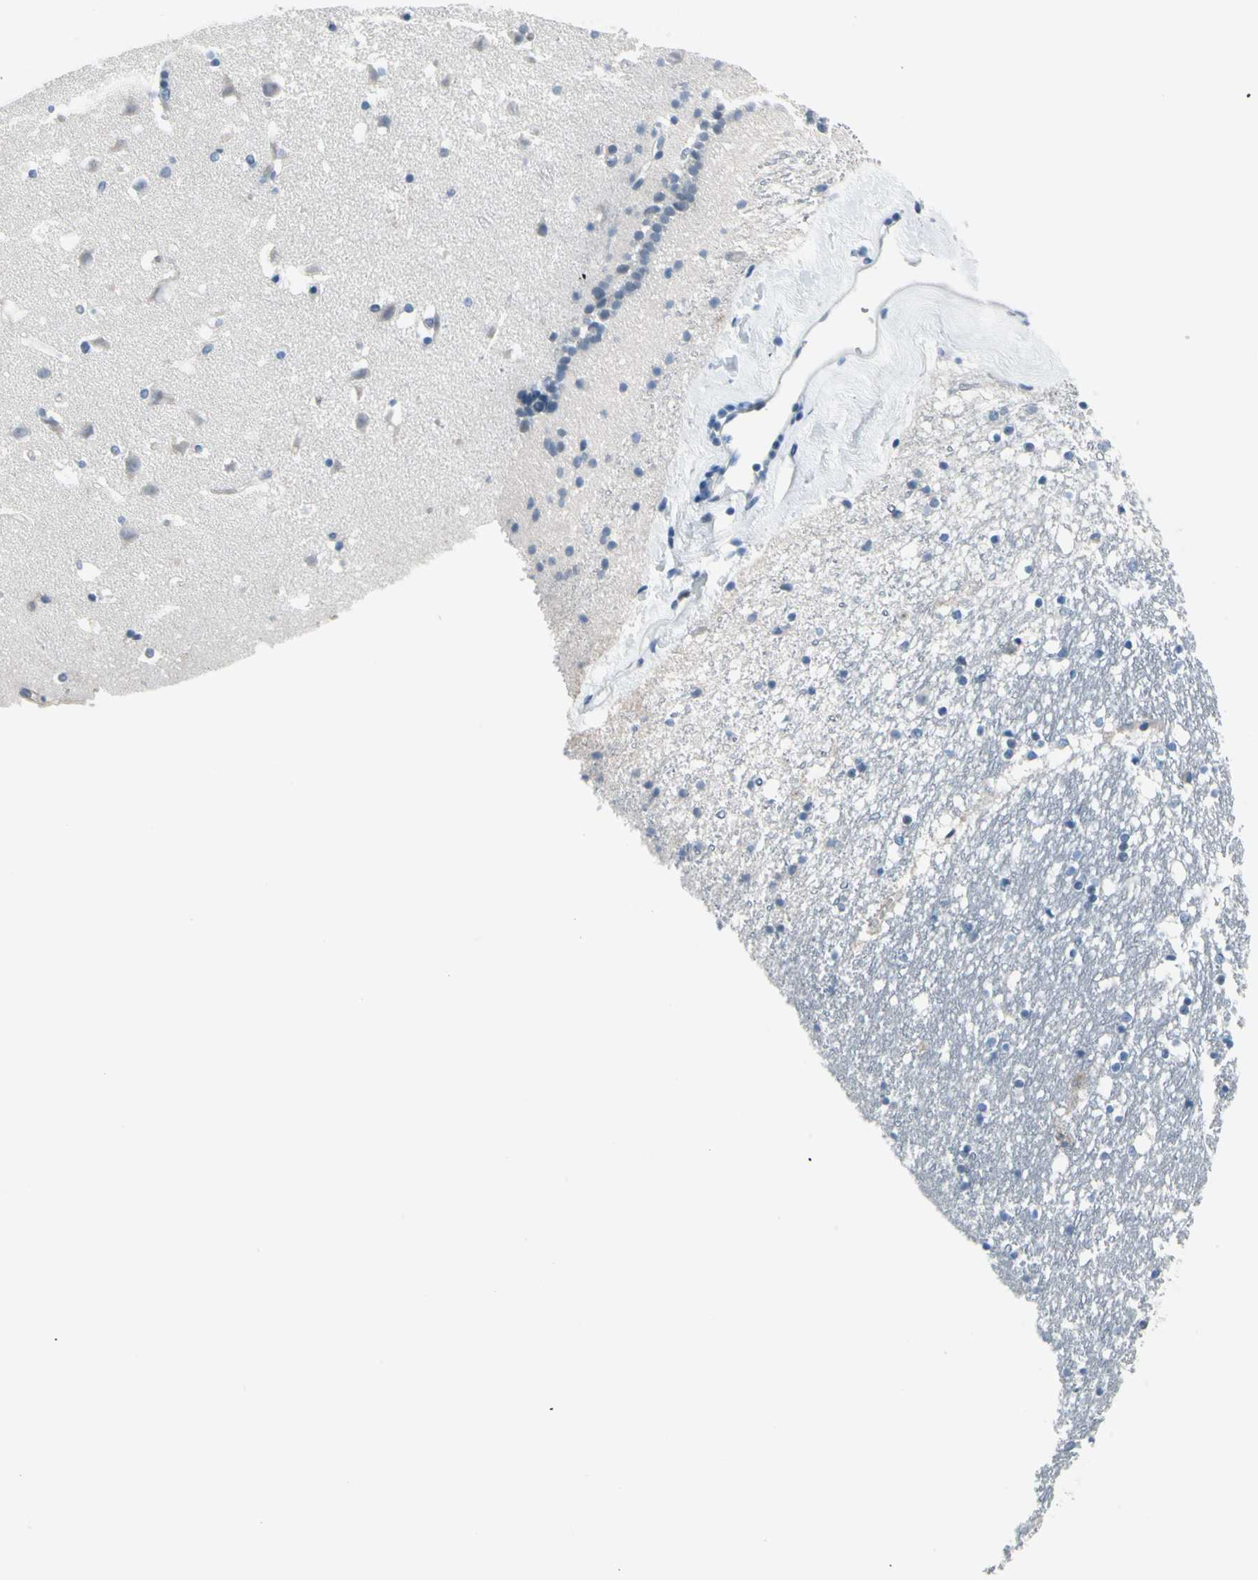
{"staining": {"intensity": "negative", "quantity": "none", "location": "none"}, "tissue": "caudate", "cell_type": "Glial cells", "image_type": "normal", "snomed": [{"axis": "morphology", "description": "Normal tissue, NOS"}, {"axis": "topography", "description": "Lateral ventricle wall"}], "caption": "There is no significant expression in glial cells of caudate. (DAB (3,3'-diaminobenzidine) IHC, high magnification).", "gene": "PGR", "patient": {"sex": "male", "age": 45}}